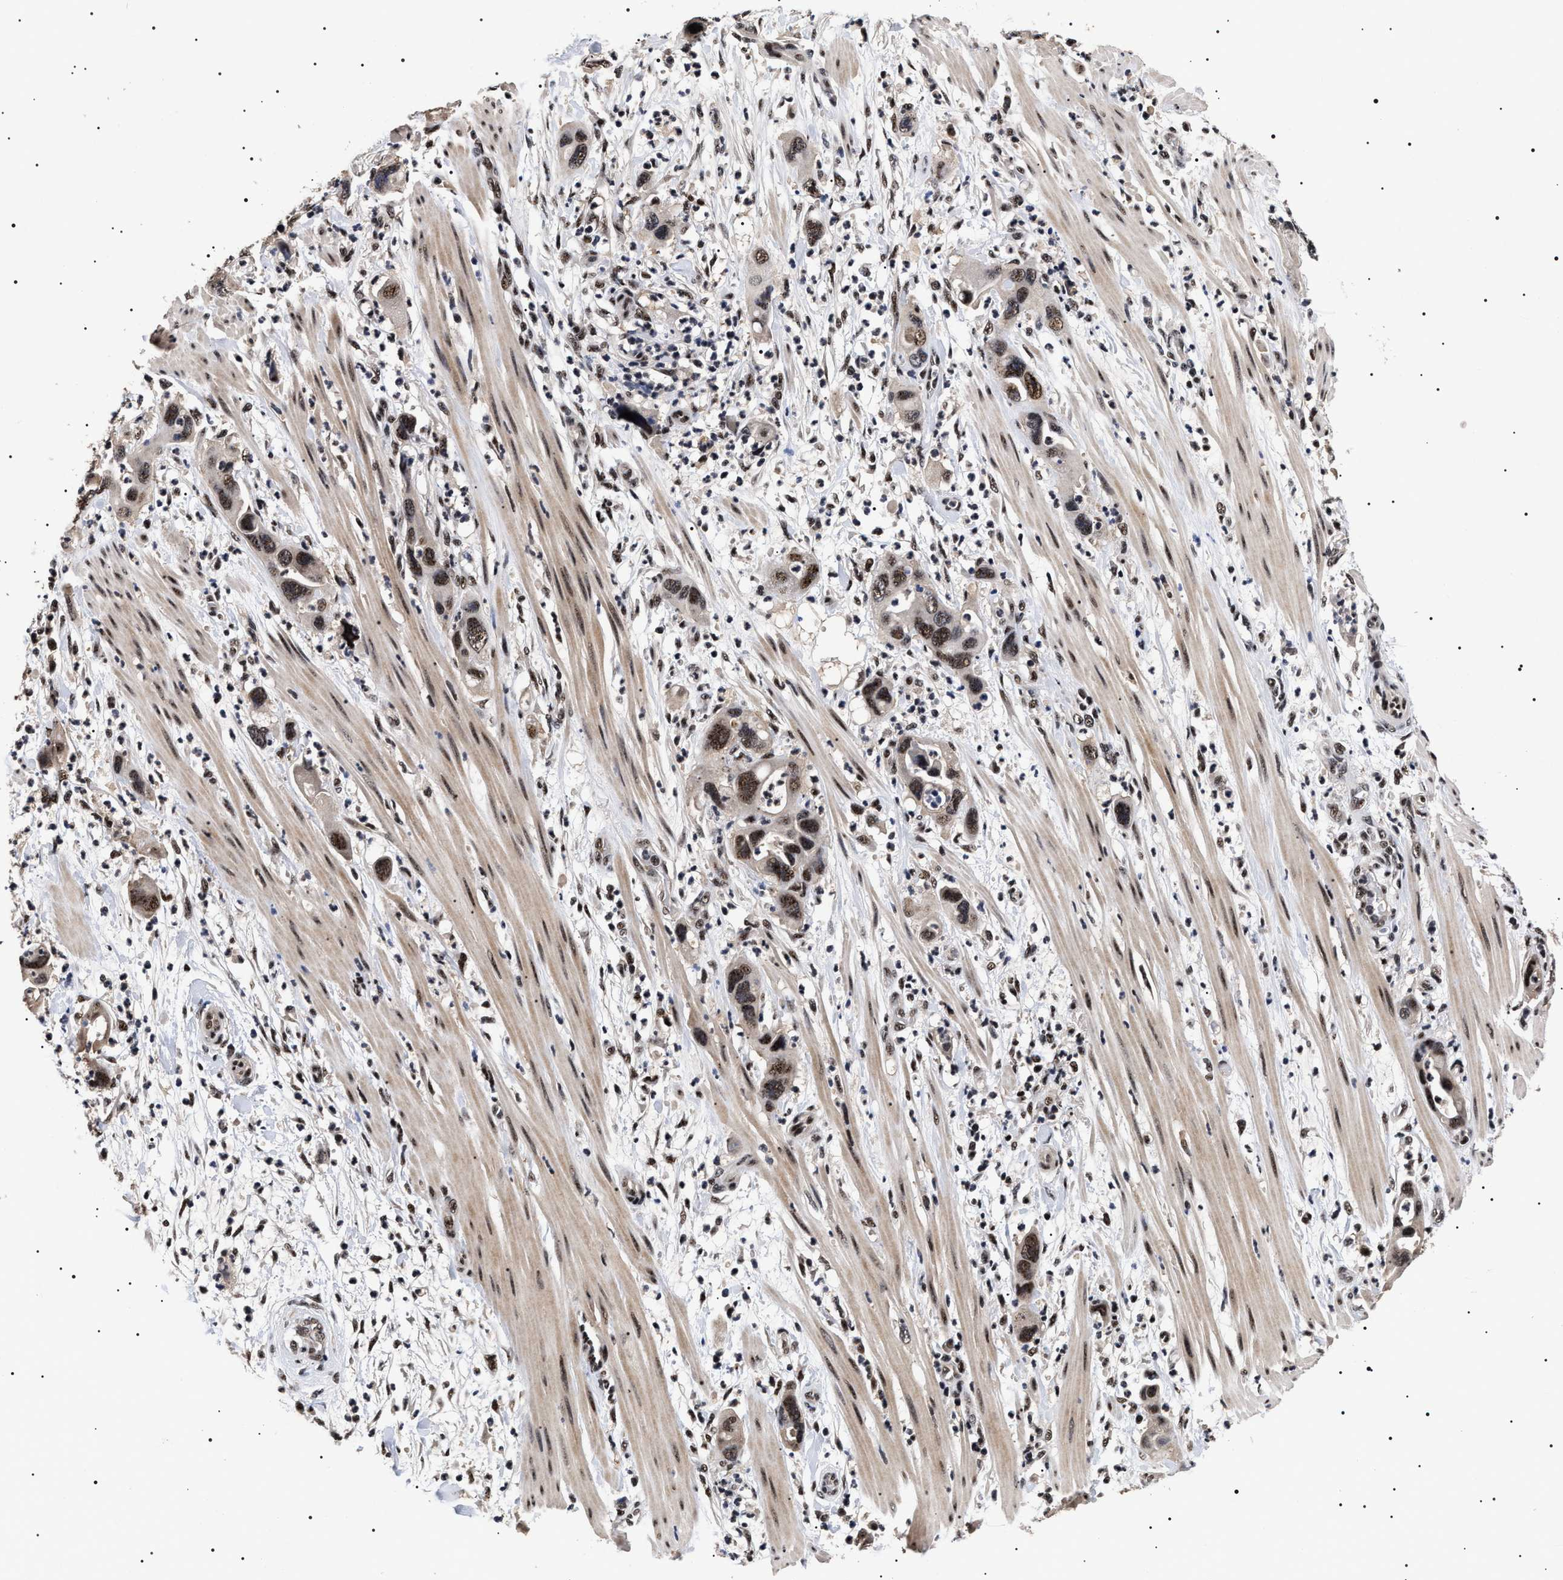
{"staining": {"intensity": "moderate", "quantity": ">75%", "location": "nuclear"}, "tissue": "pancreatic cancer", "cell_type": "Tumor cells", "image_type": "cancer", "snomed": [{"axis": "morphology", "description": "Adenocarcinoma, NOS"}, {"axis": "topography", "description": "Pancreas"}], "caption": "A medium amount of moderate nuclear expression is seen in approximately >75% of tumor cells in adenocarcinoma (pancreatic) tissue.", "gene": "CAAP1", "patient": {"sex": "female", "age": 71}}